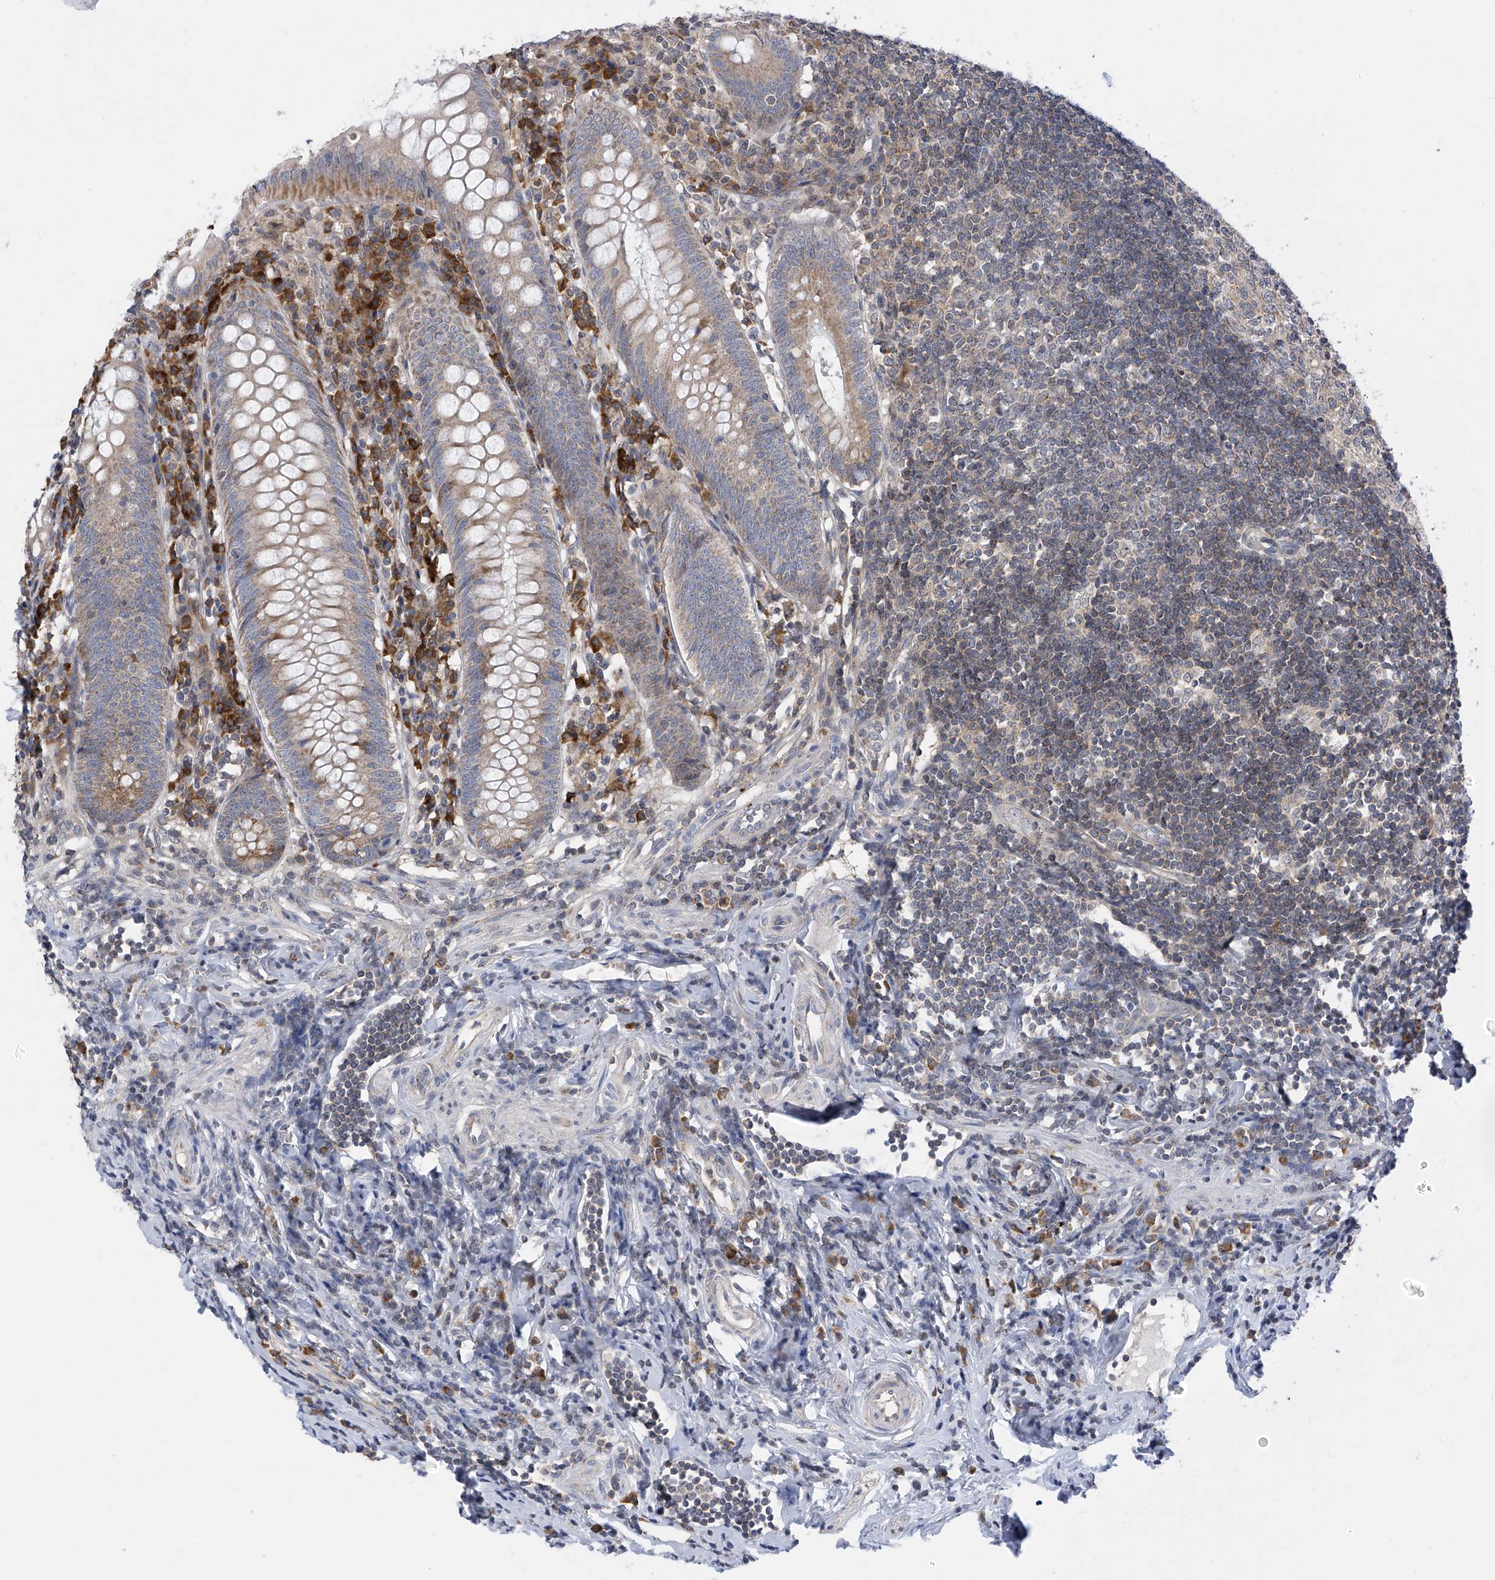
{"staining": {"intensity": "moderate", "quantity": "25%-75%", "location": "cytoplasmic/membranous"}, "tissue": "appendix", "cell_type": "Glandular cells", "image_type": "normal", "snomed": [{"axis": "morphology", "description": "Normal tissue, NOS"}, {"axis": "topography", "description": "Appendix"}], "caption": "An IHC histopathology image of unremarkable tissue is shown. Protein staining in brown labels moderate cytoplasmic/membranous positivity in appendix within glandular cells. (DAB (3,3'-diaminobenzidine) IHC with brightfield microscopy, high magnification).", "gene": "SLCO4A1", "patient": {"sex": "female", "age": 54}}